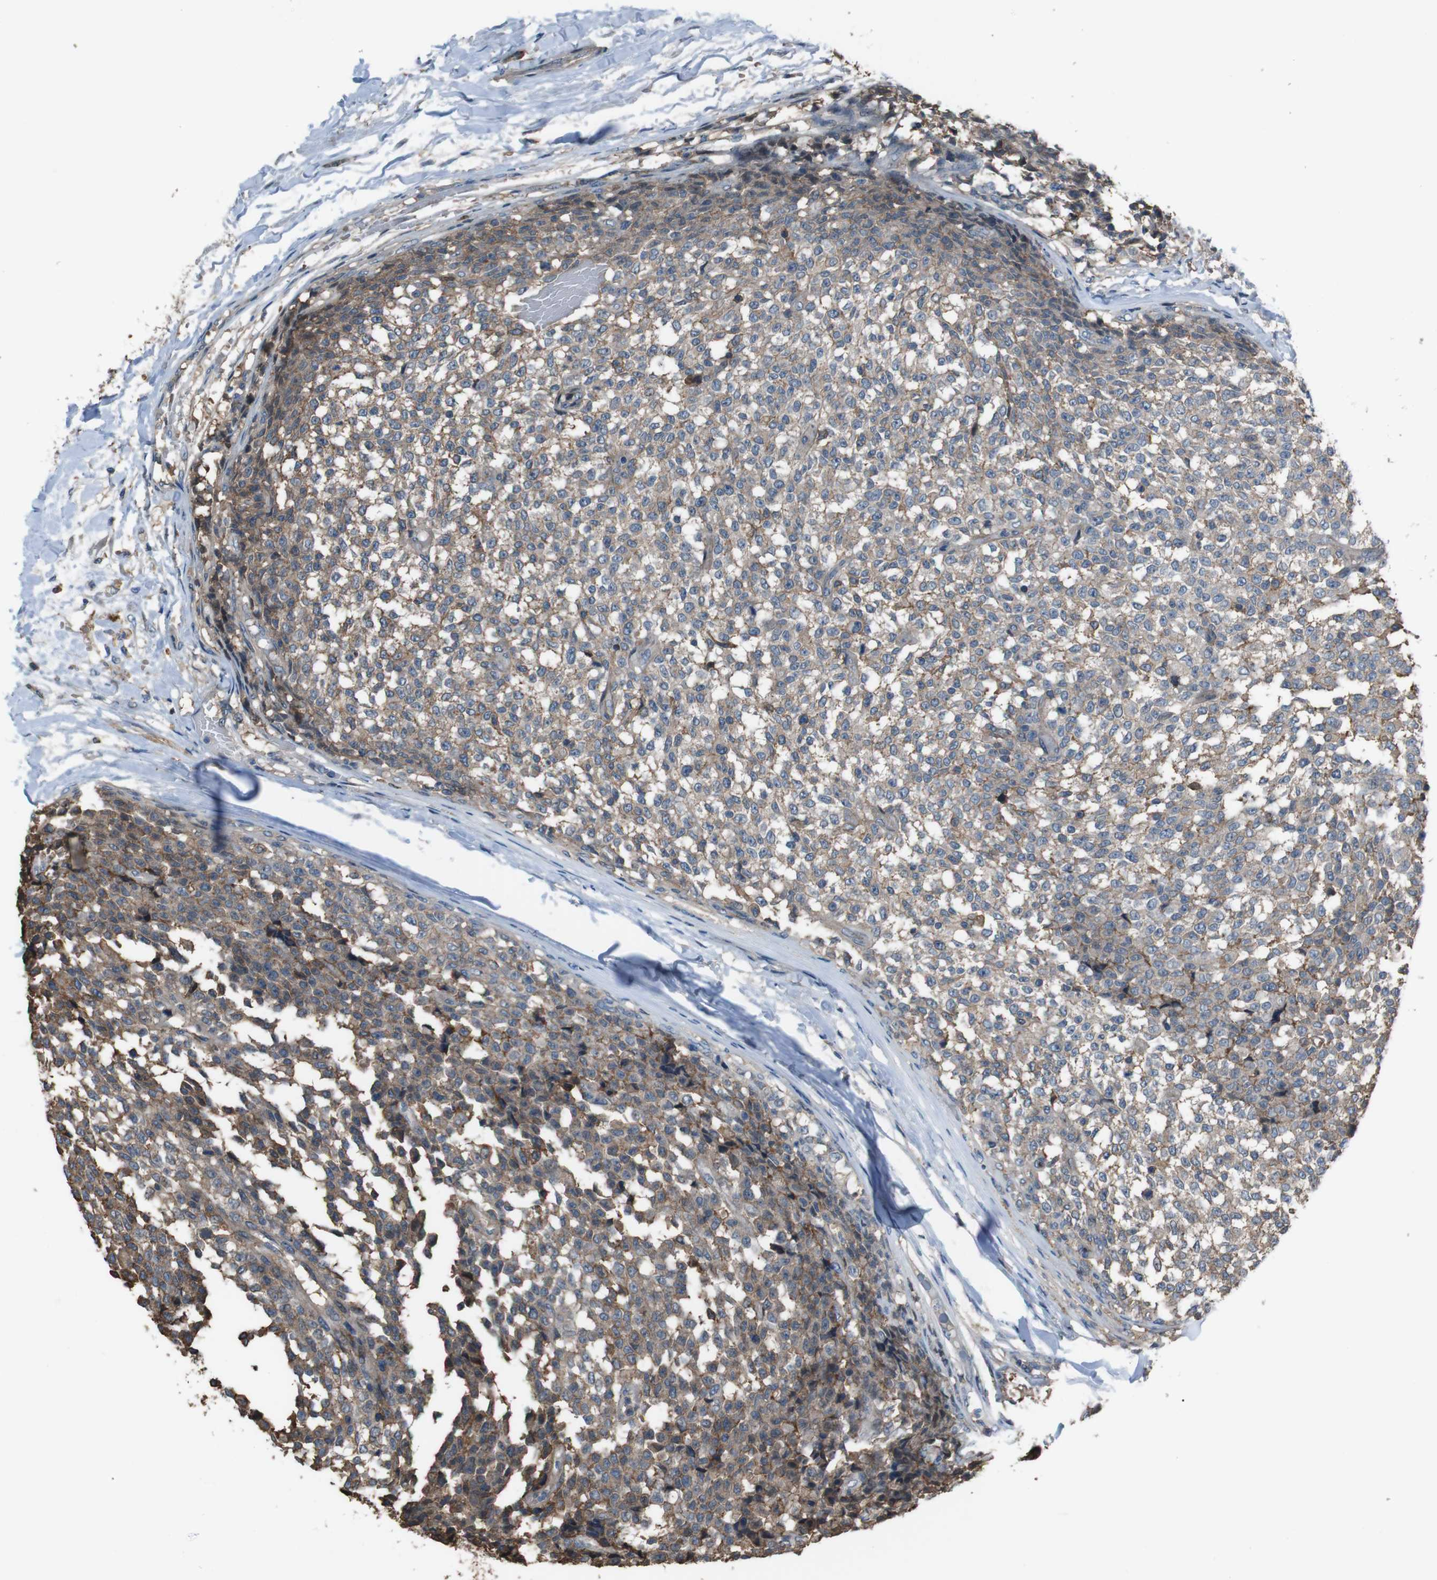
{"staining": {"intensity": "moderate", "quantity": "<25%", "location": "cytoplasmic/membranous"}, "tissue": "testis cancer", "cell_type": "Tumor cells", "image_type": "cancer", "snomed": [{"axis": "morphology", "description": "Seminoma, NOS"}, {"axis": "topography", "description": "Testis"}], "caption": "High-power microscopy captured an immunohistochemistry histopathology image of testis cancer (seminoma), revealing moderate cytoplasmic/membranous positivity in approximately <25% of tumor cells.", "gene": "ATP2B1", "patient": {"sex": "male", "age": 59}}